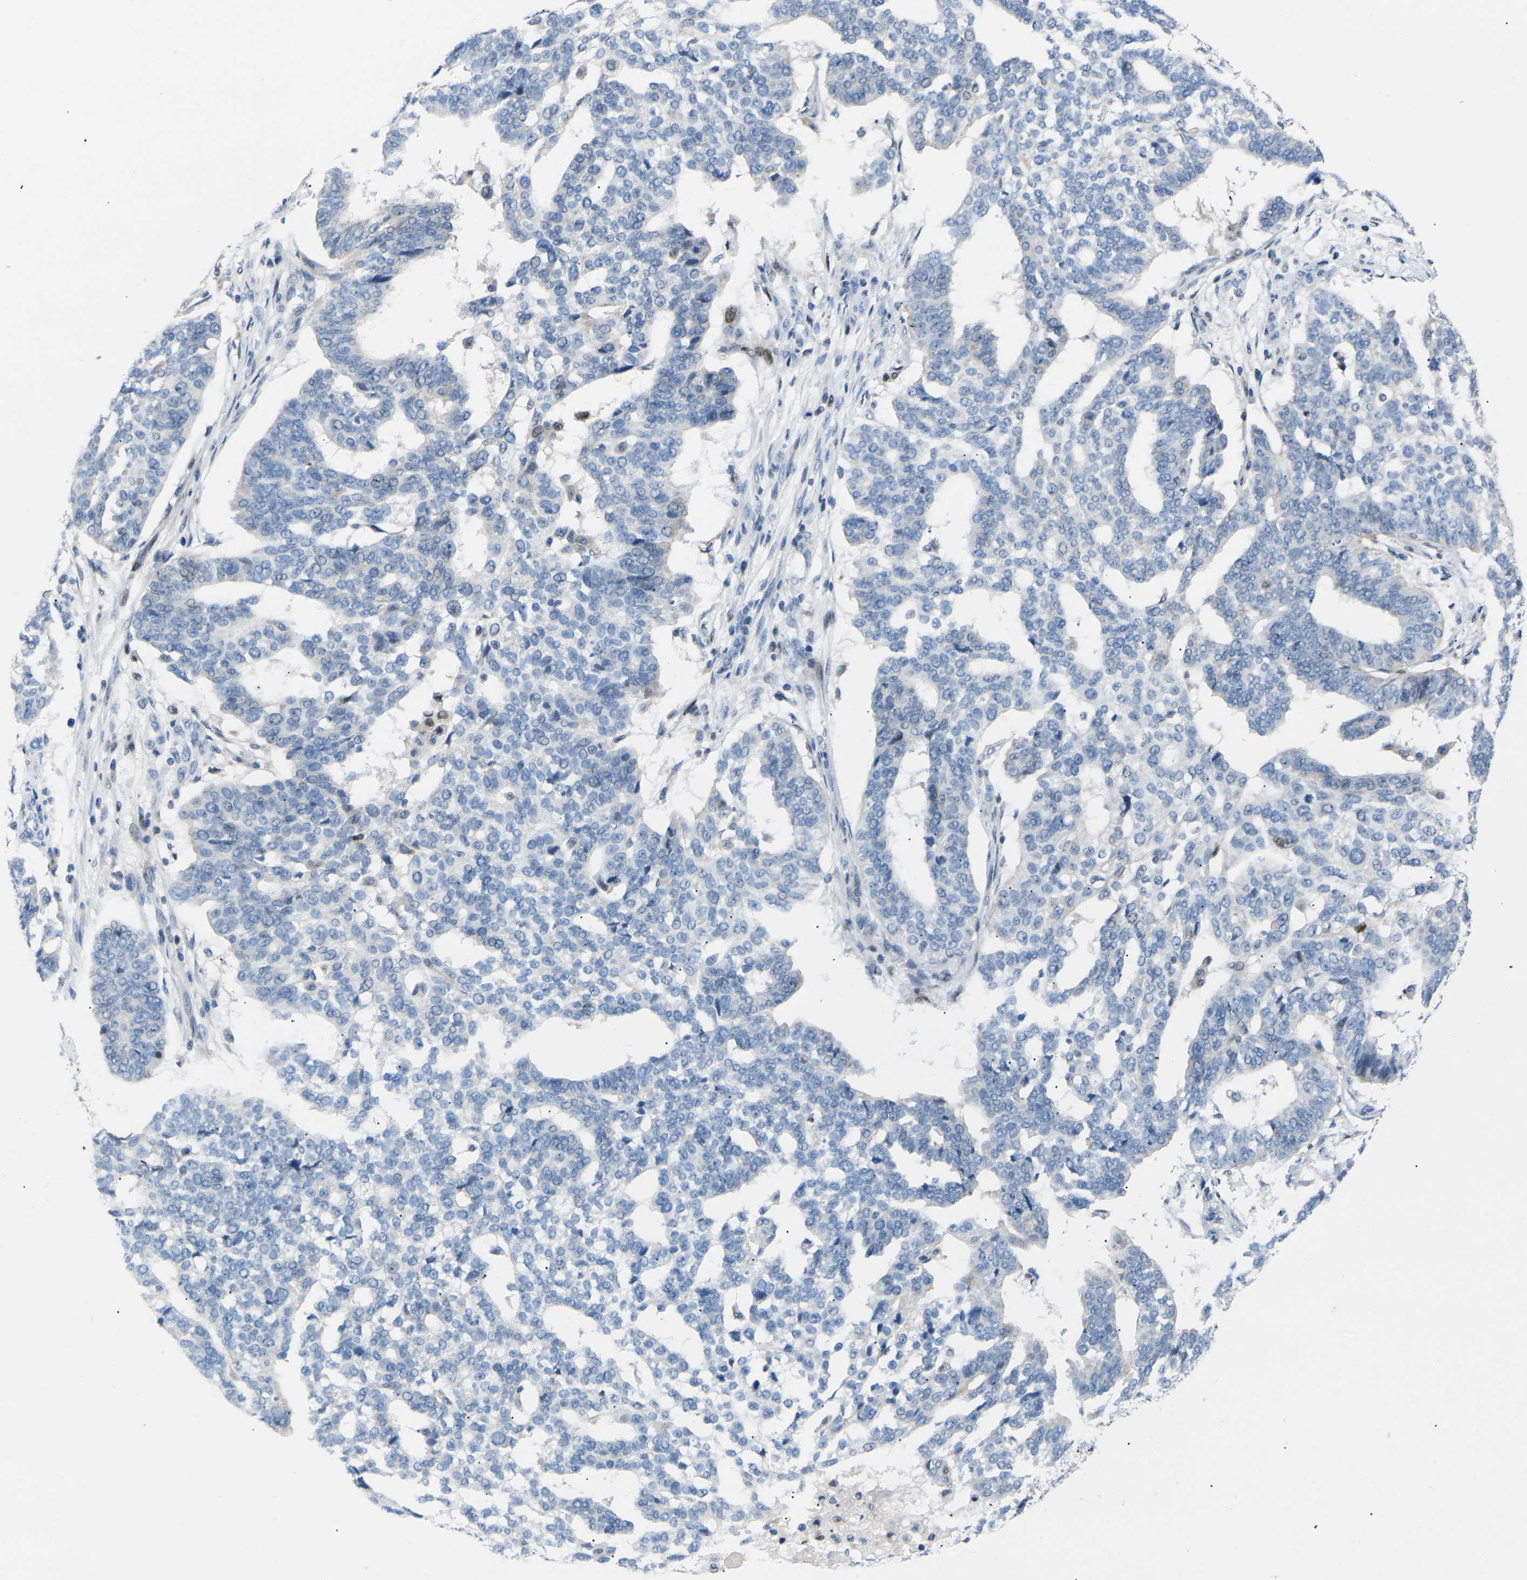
{"staining": {"intensity": "negative", "quantity": "none", "location": "none"}, "tissue": "ovarian cancer", "cell_type": "Tumor cells", "image_type": "cancer", "snomed": [{"axis": "morphology", "description": "Cystadenocarcinoma, serous, NOS"}, {"axis": "topography", "description": "Ovary"}], "caption": "An immunohistochemistry photomicrograph of ovarian serous cystadenocarcinoma is shown. There is no staining in tumor cells of ovarian serous cystadenocarcinoma.", "gene": "RPS6KA3", "patient": {"sex": "female", "age": 59}}